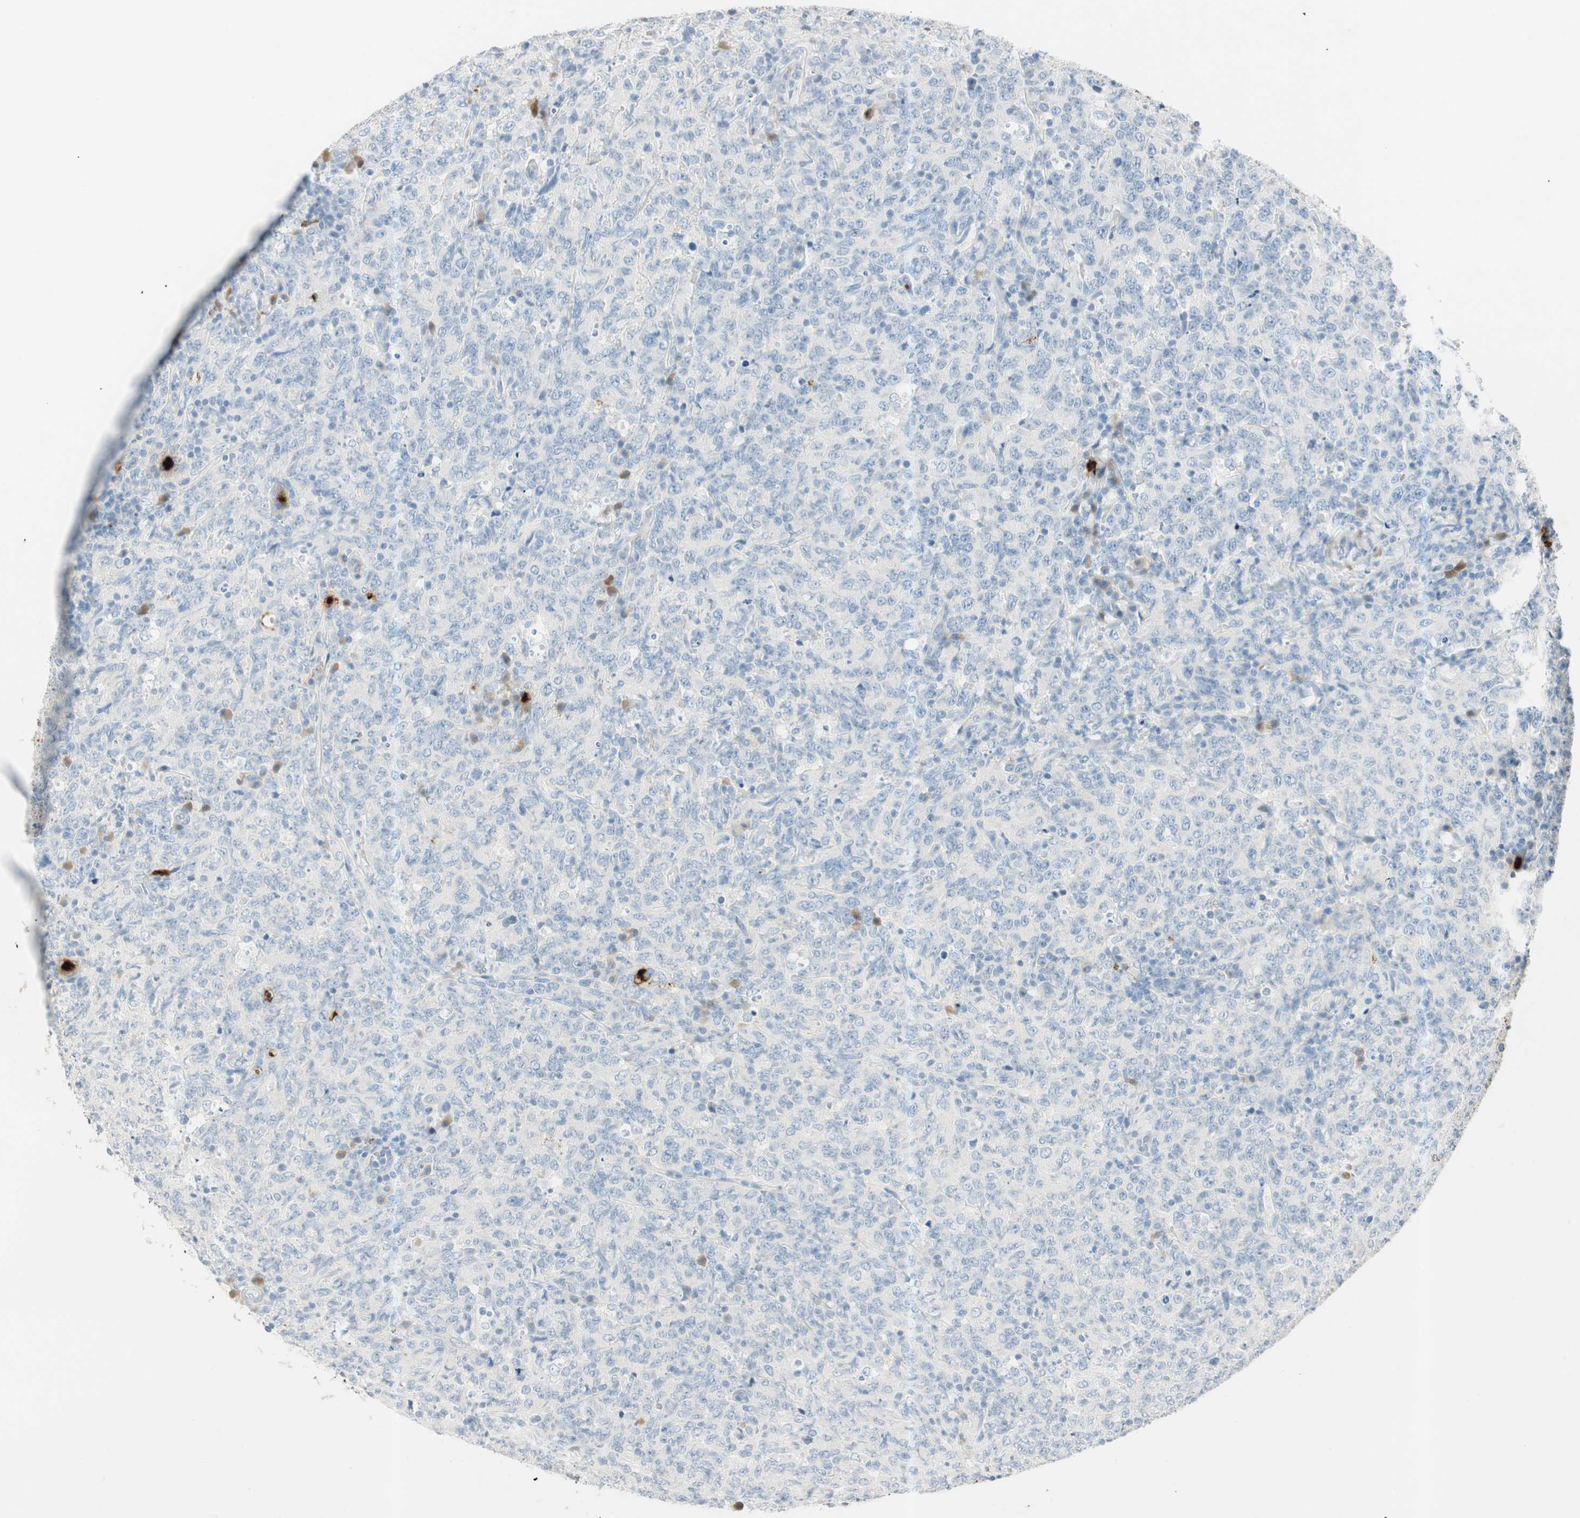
{"staining": {"intensity": "negative", "quantity": "none", "location": "none"}, "tissue": "lymphoma", "cell_type": "Tumor cells", "image_type": "cancer", "snomed": [{"axis": "morphology", "description": "Malignant lymphoma, non-Hodgkin's type, High grade"}, {"axis": "topography", "description": "Tonsil"}], "caption": "Tumor cells are negative for protein expression in human lymphoma.", "gene": "PRTN3", "patient": {"sex": "female", "age": 36}}